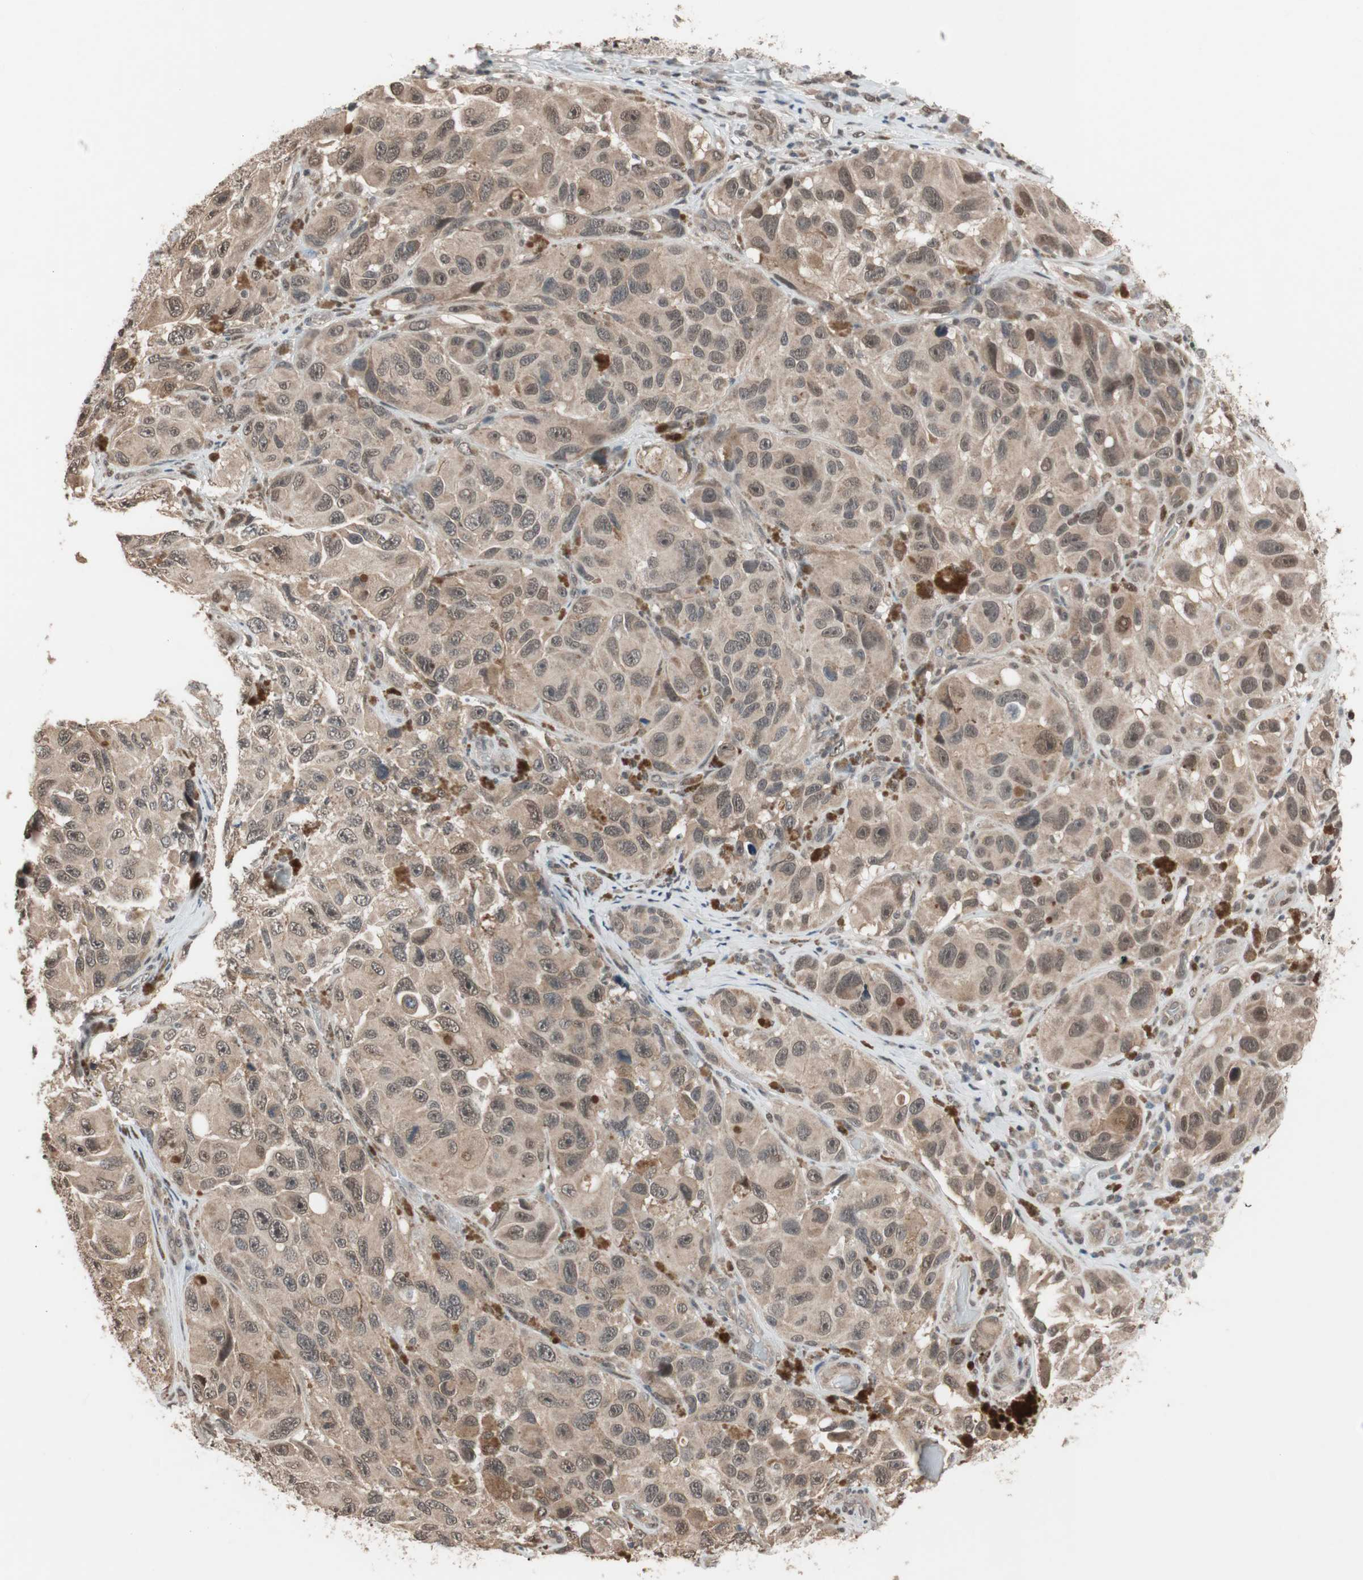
{"staining": {"intensity": "weak", "quantity": ">75%", "location": "cytoplasmic/membranous"}, "tissue": "melanoma", "cell_type": "Tumor cells", "image_type": "cancer", "snomed": [{"axis": "morphology", "description": "Malignant melanoma, NOS"}, {"axis": "topography", "description": "Skin"}], "caption": "The photomicrograph demonstrates immunohistochemical staining of malignant melanoma. There is weak cytoplasmic/membranous staining is appreciated in approximately >75% of tumor cells.", "gene": "DRAP1", "patient": {"sex": "female", "age": 73}}